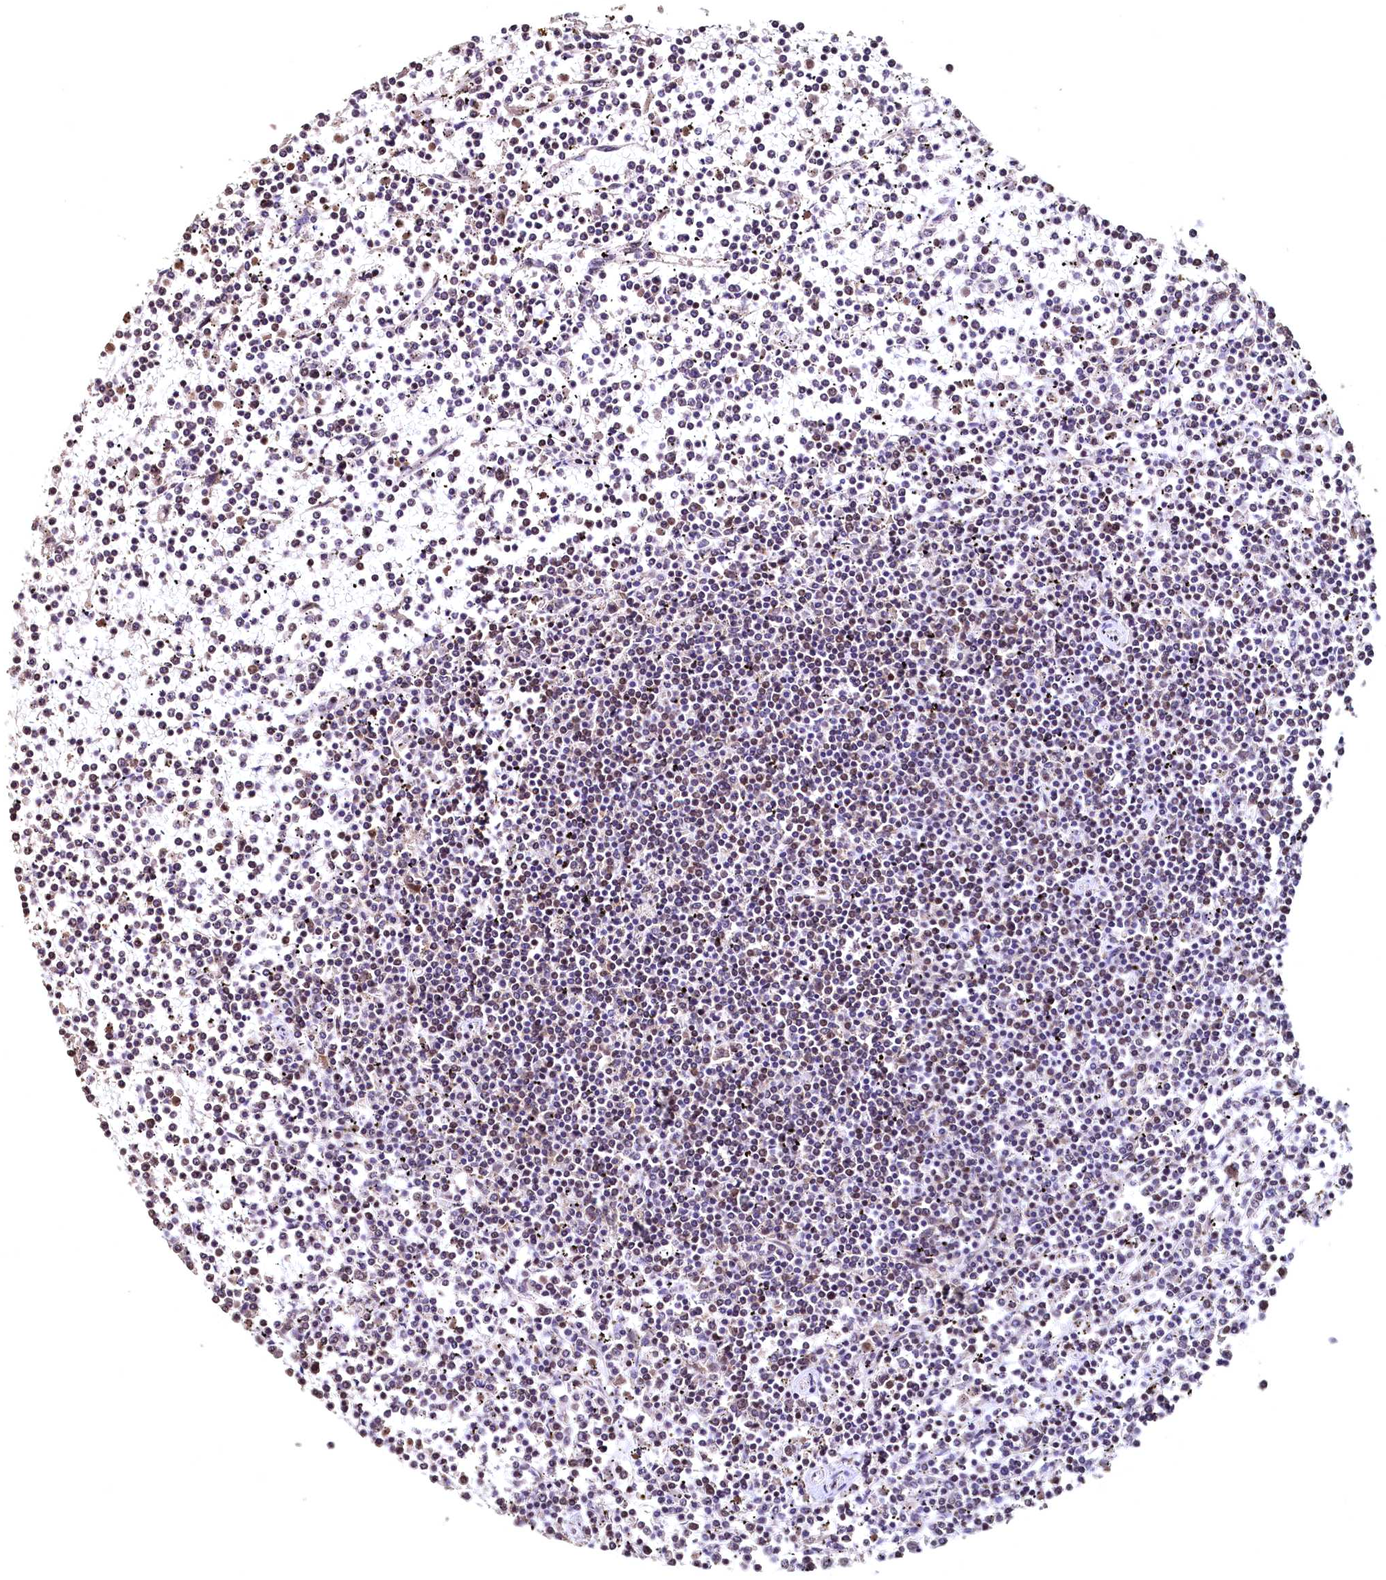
{"staining": {"intensity": "moderate", "quantity": "25%-75%", "location": "nuclear"}, "tissue": "lymphoma", "cell_type": "Tumor cells", "image_type": "cancer", "snomed": [{"axis": "morphology", "description": "Malignant lymphoma, non-Hodgkin's type, Low grade"}, {"axis": "topography", "description": "Spleen"}], "caption": "Tumor cells show medium levels of moderate nuclear expression in approximately 25%-75% of cells in lymphoma.", "gene": "RSRC2", "patient": {"sex": "female", "age": 19}}